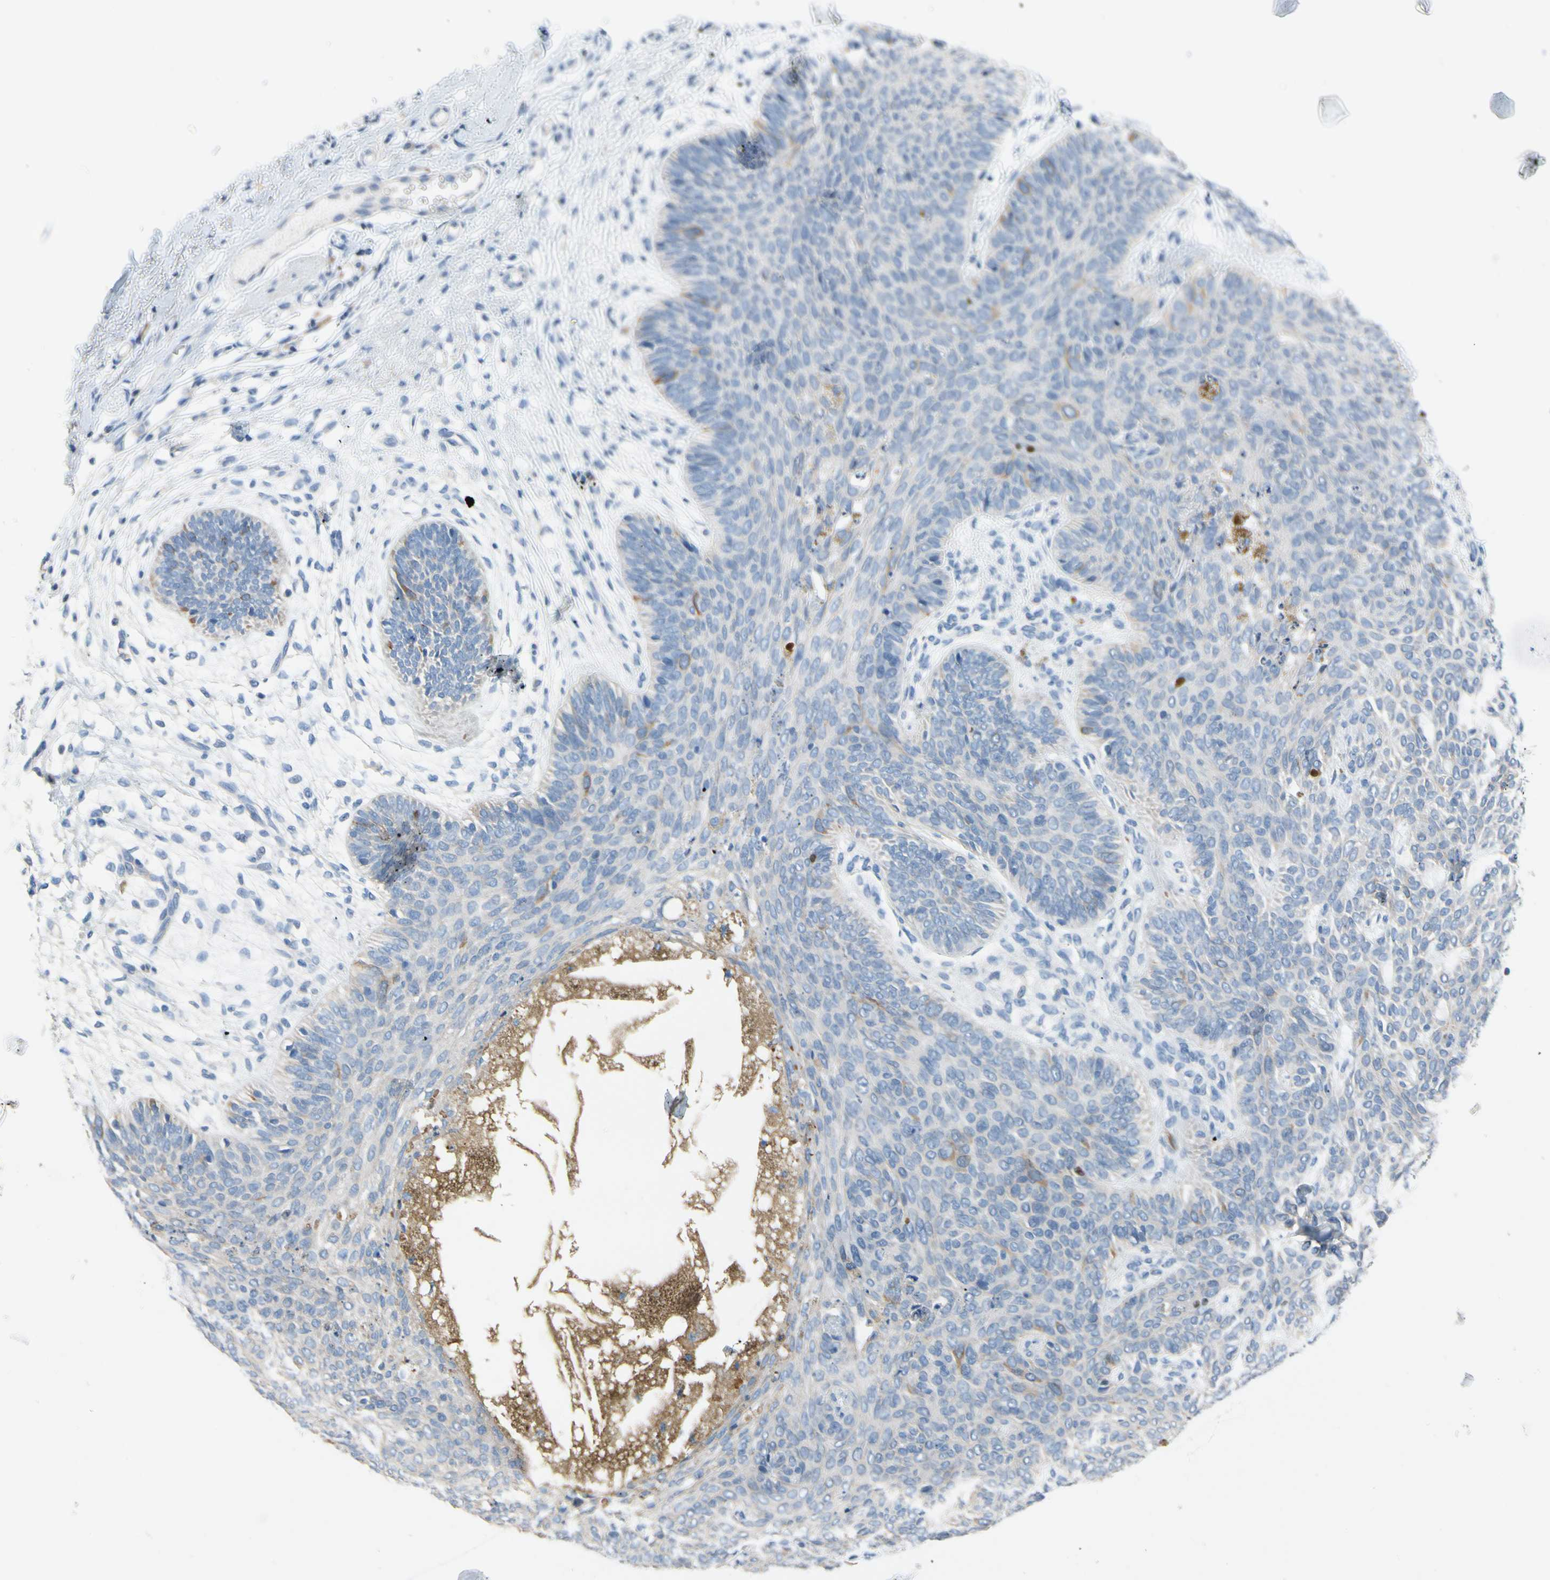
{"staining": {"intensity": "weak", "quantity": "<25%", "location": "cytoplasmic/membranous"}, "tissue": "skin cancer", "cell_type": "Tumor cells", "image_type": "cancer", "snomed": [{"axis": "morphology", "description": "Normal tissue, NOS"}, {"axis": "morphology", "description": "Basal cell carcinoma"}, {"axis": "topography", "description": "Skin"}], "caption": "The IHC image has no significant positivity in tumor cells of skin cancer tissue.", "gene": "CKAP2", "patient": {"sex": "male", "age": 52}}